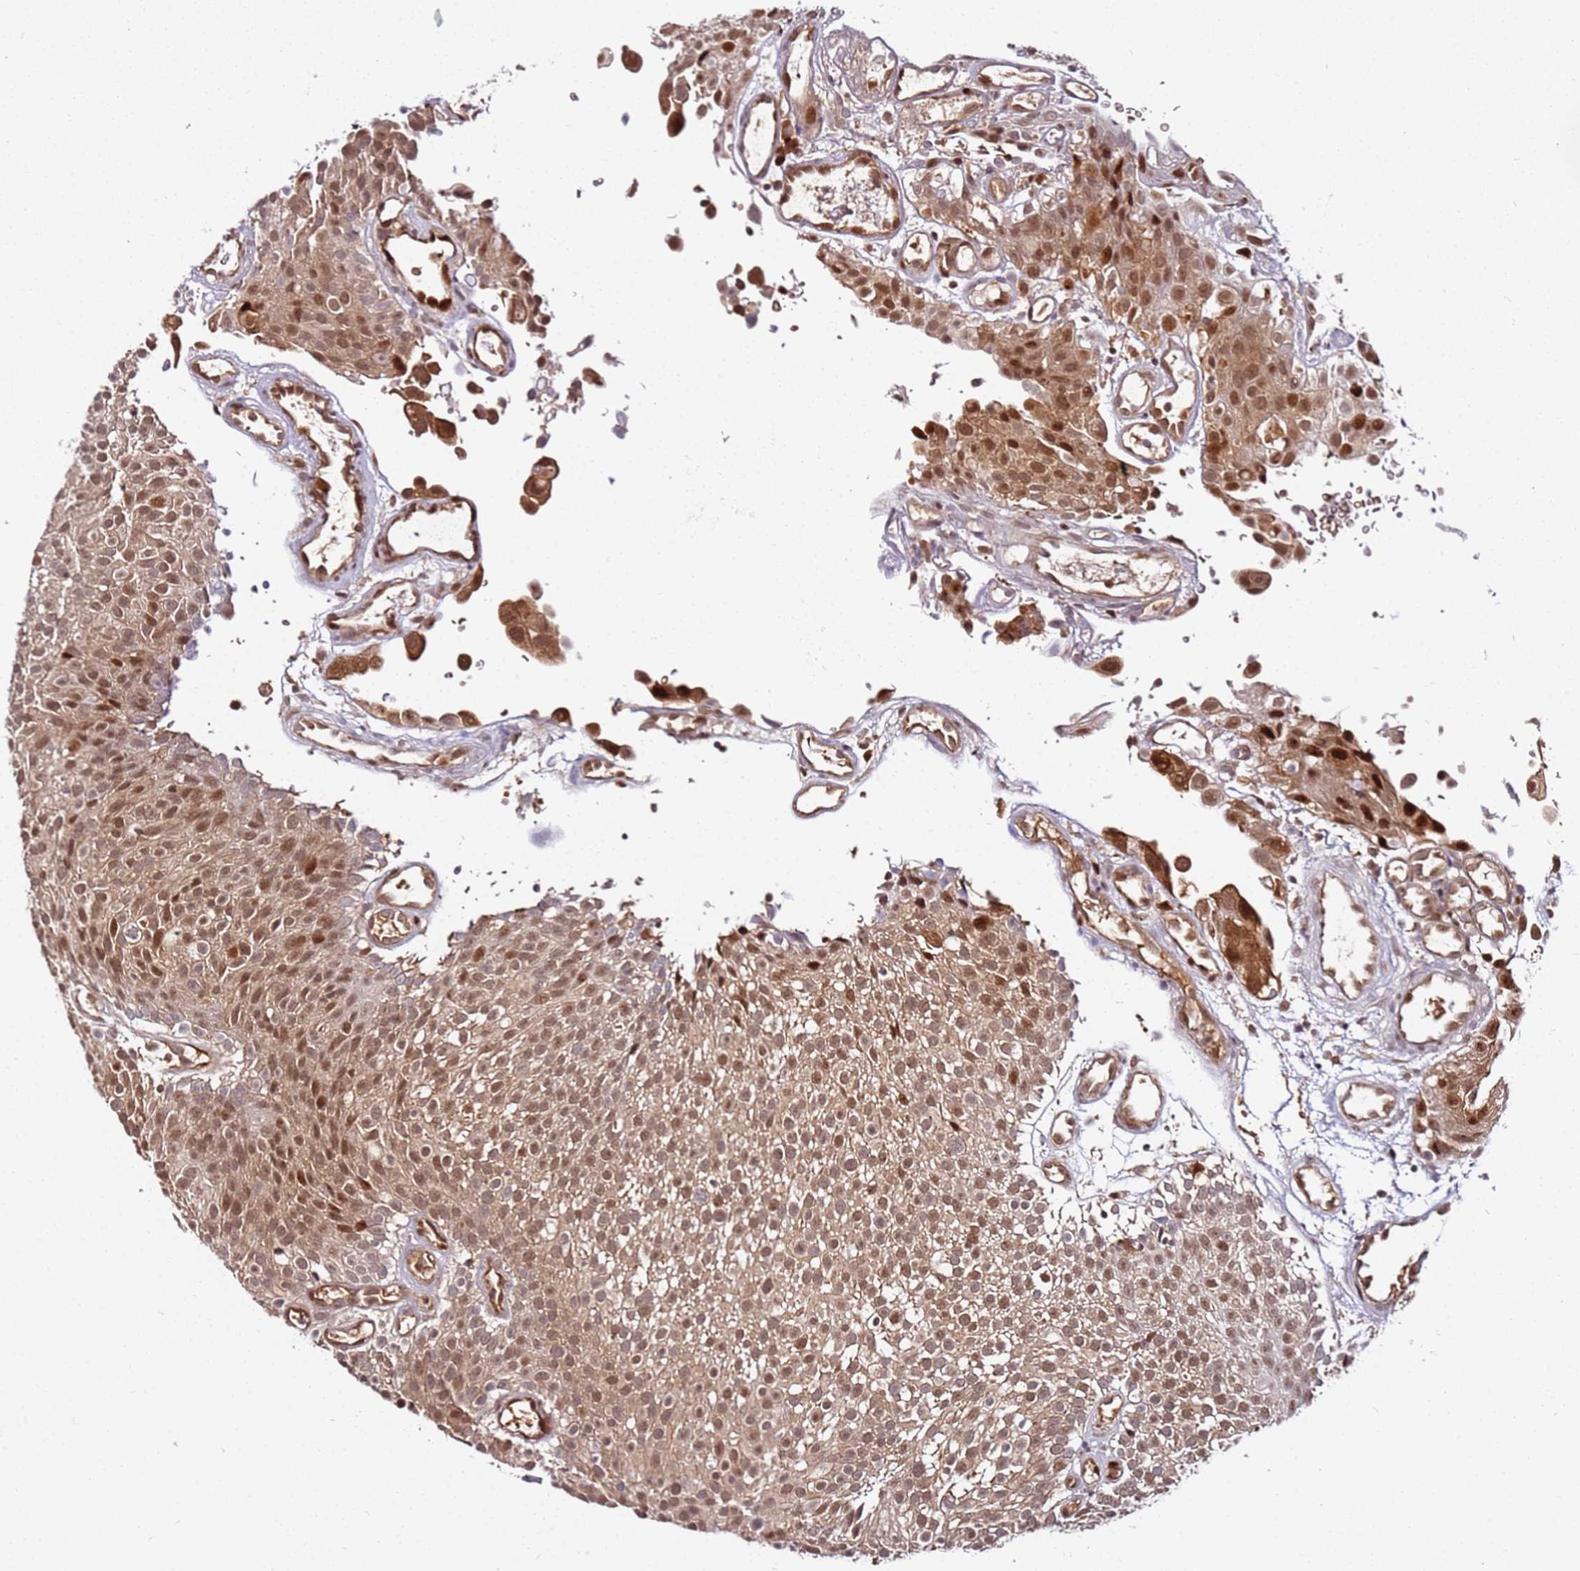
{"staining": {"intensity": "moderate", "quantity": ">75%", "location": "nuclear"}, "tissue": "urothelial cancer", "cell_type": "Tumor cells", "image_type": "cancer", "snomed": [{"axis": "morphology", "description": "Urothelial carcinoma, Low grade"}, {"axis": "topography", "description": "Urinary bladder"}], "caption": "Immunohistochemical staining of low-grade urothelial carcinoma exhibits medium levels of moderate nuclear positivity in about >75% of tumor cells.", "gene": "RGS18", "patient": {"sex": "male", "age": 78}}